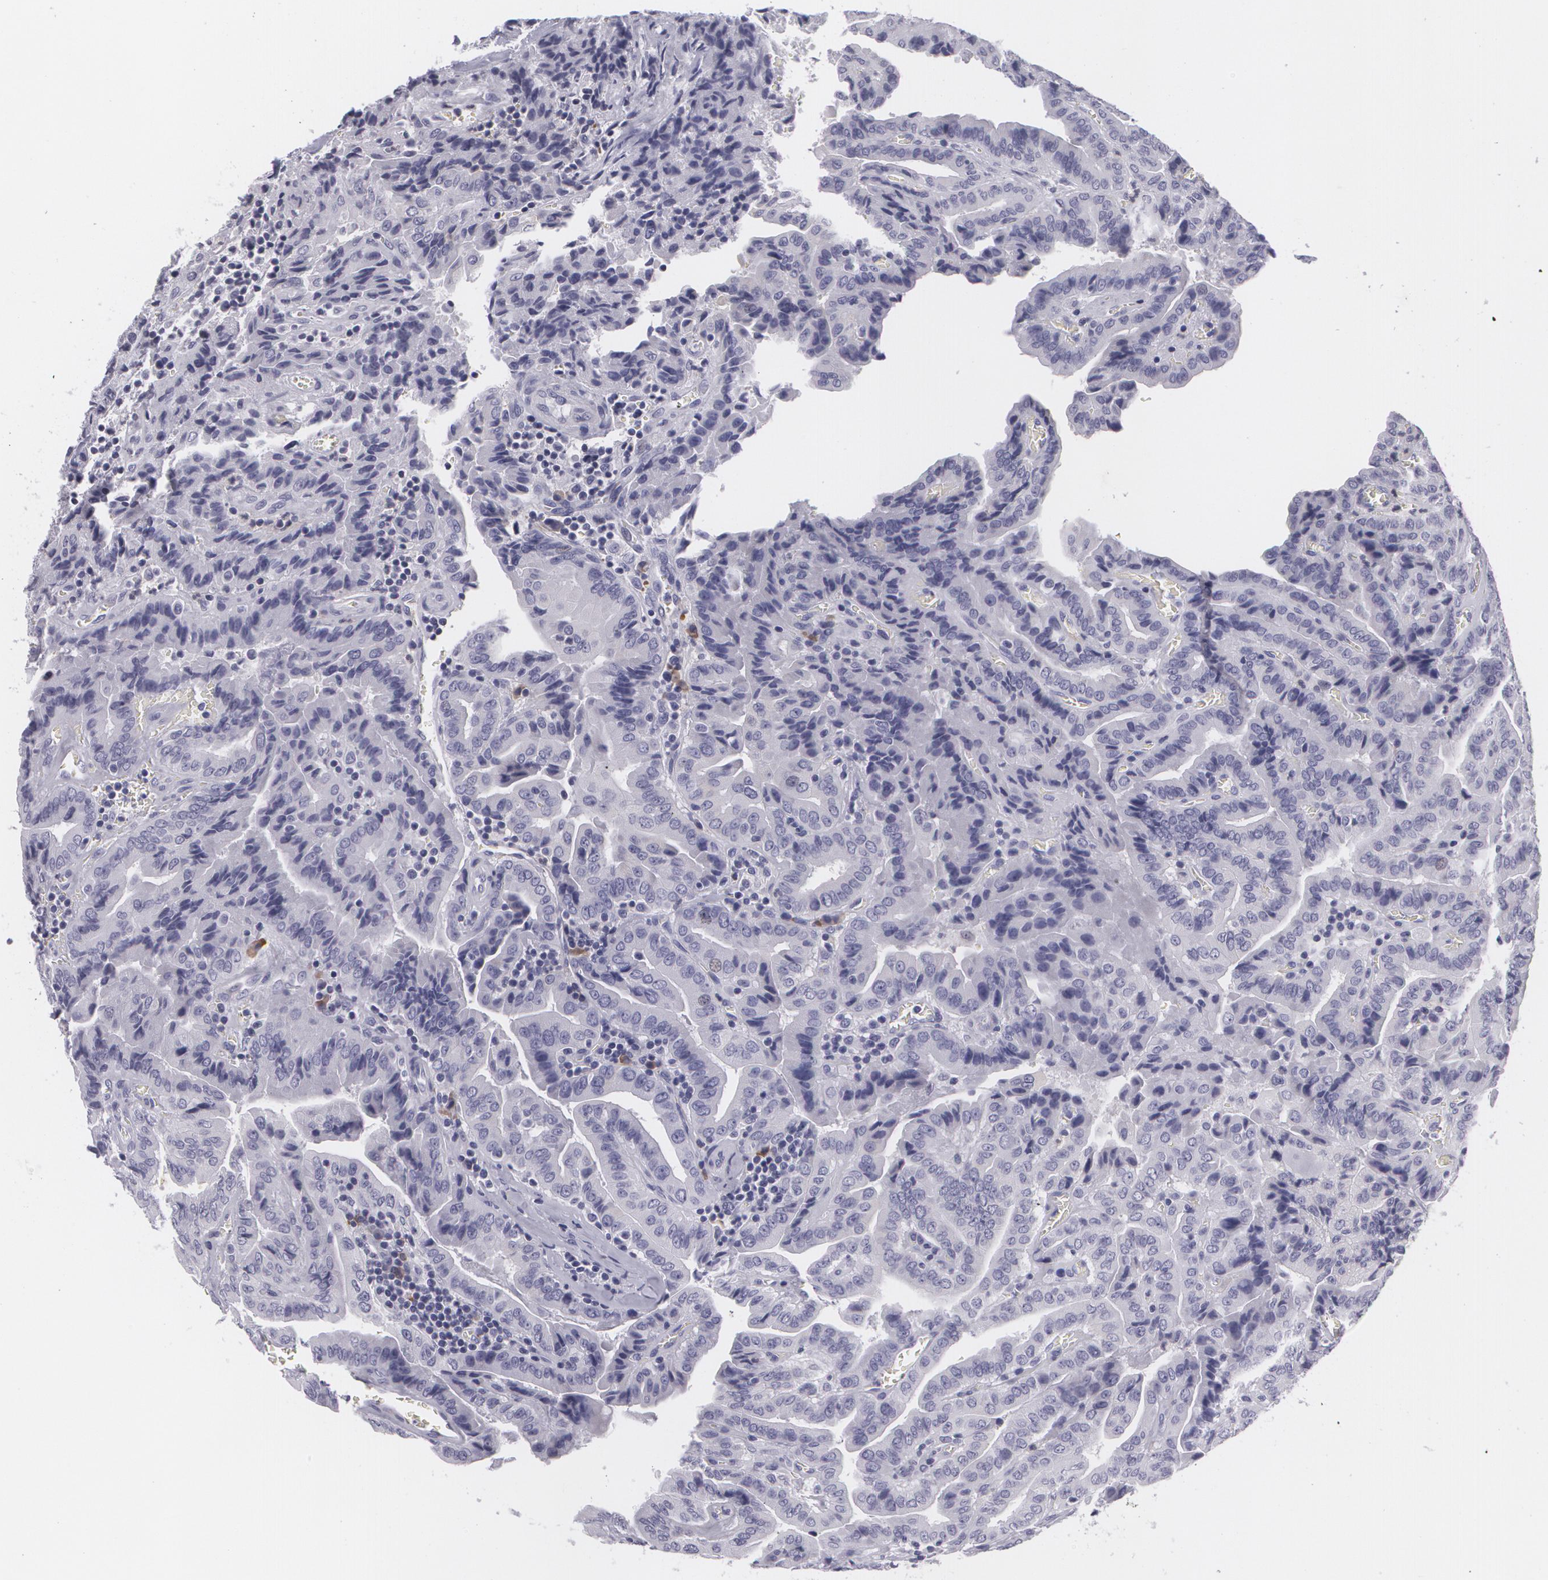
{"staining": {"intensity": "negative", "quantity": "none", "location": "none"}, "tissue": "thyroid cancer", "cell_type": "Tumor cells", "image_type": "cancer", "snomed": [{"axis": "morphology", "description": "Papillary adenocarcinoma, NOS"}, {"axis": "topography", "description": "Thyroid gland"}], "caption": "Immunohistochemistry micrograph of human thyroid papillary adenocarcinoma stained for a protein (brown), which reveals no positivity in tumor cells.", "gene": "MAP2", "patient": {"sex": "female", "age": 71}}